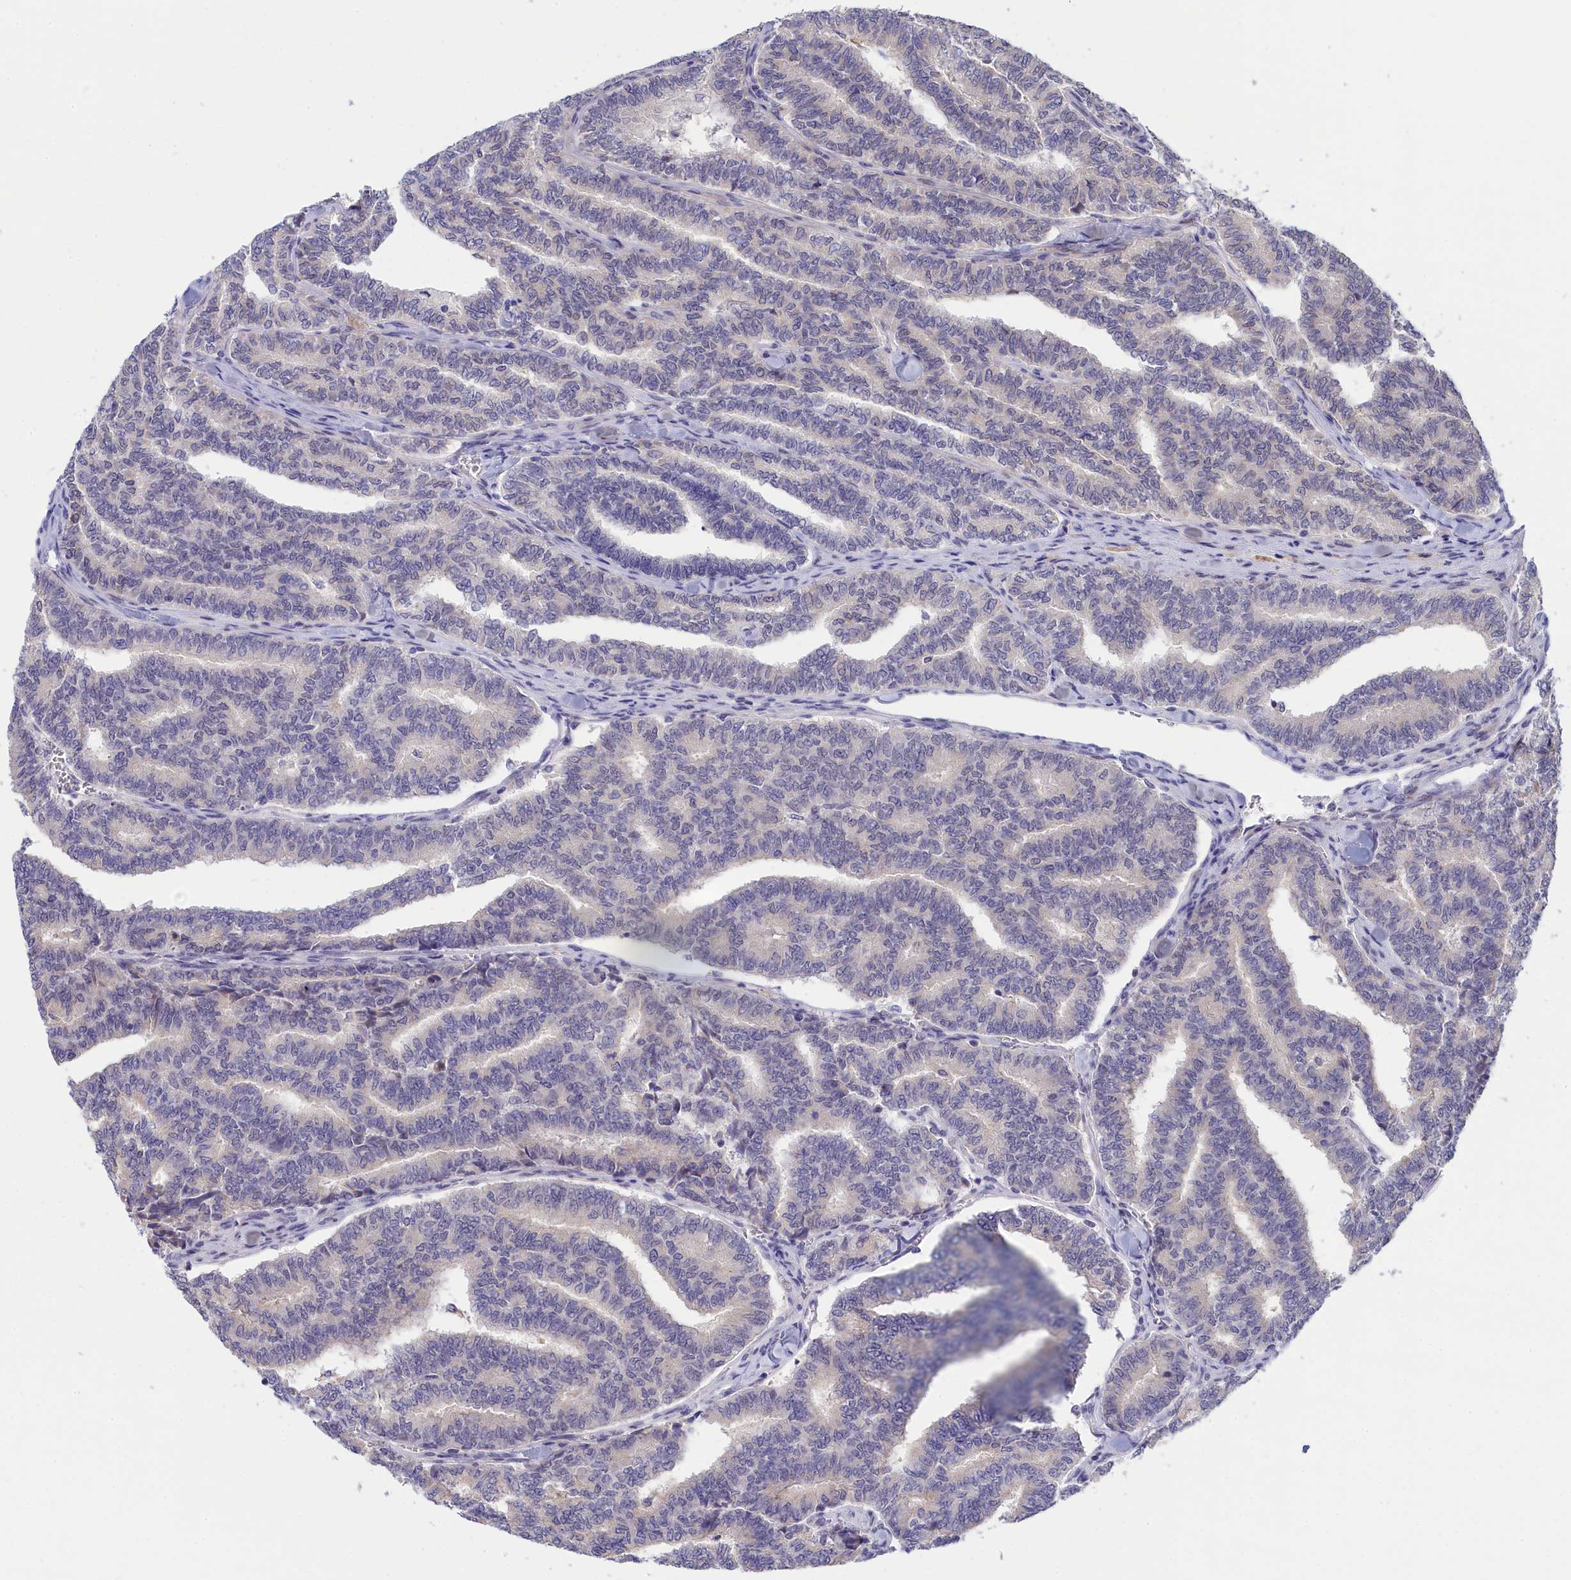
{"staining": {"intensity": "negative", "quantity": "none", "location": "none"}, "tissue": "thyroid cancer", "cell_type": "Tumor cells", "image_type": "cancer", "snomed": [{"axis": "morphology", "description": "Papillary adenocarcinoma, NOS"}, {"axis": "topography", "description": "Thyroid gland"}], "caption": "The immunohistochemistry micrograph has no significant expression in tumor cells of papillary adenocarcinoma (thyroid) tissue.", "gene": "KCTD14", "patient": {"sex": "female", "age": 35}}